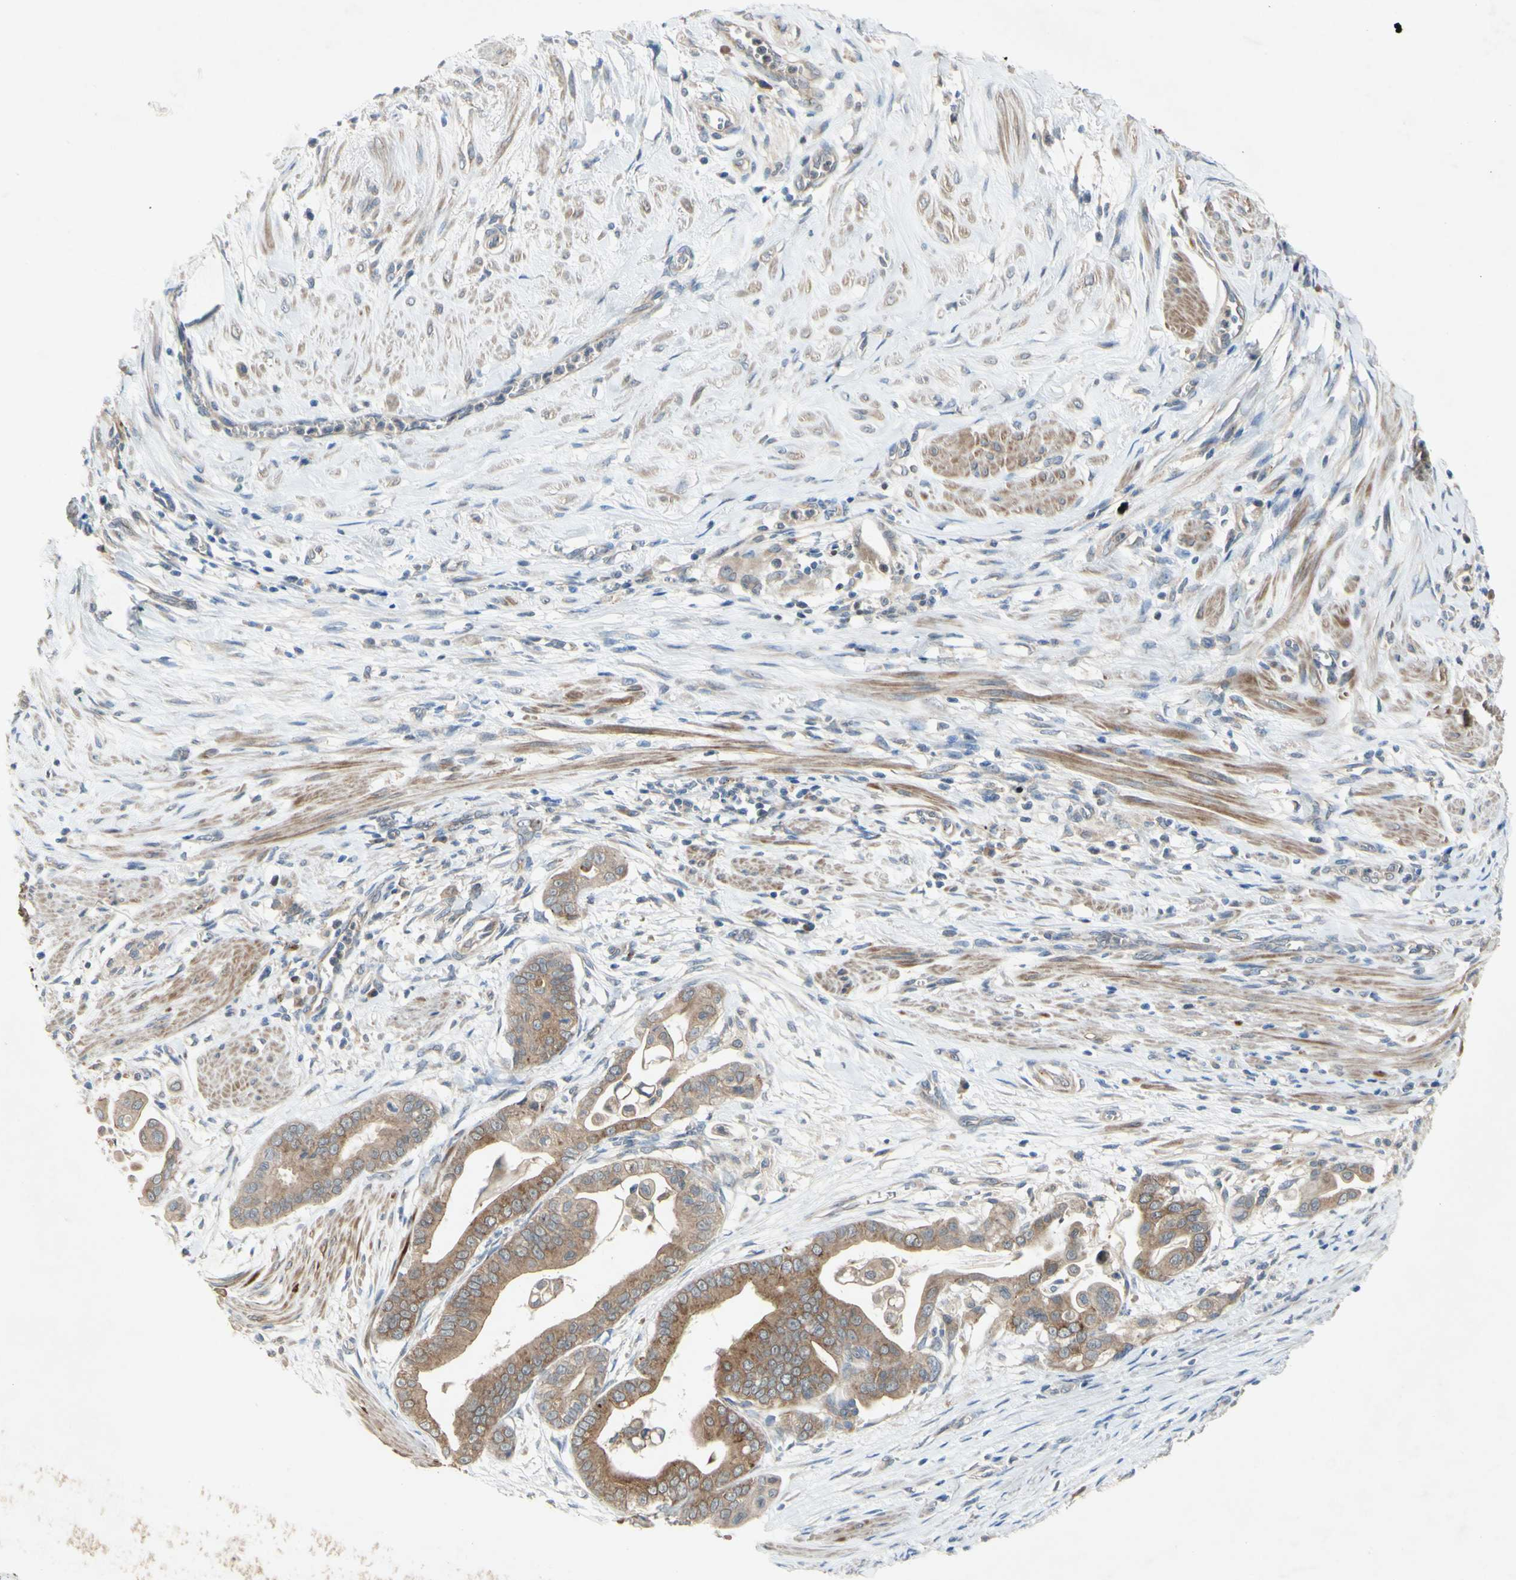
{"staining": {"intensity": "moderate", "quantity": ">75%", "location": "cytoplasmic/membranous"}, "tissue": "pancreatic cancer", "cell_type": "Tumor cells", "image_type": "cancer", "snomed": [{"axis": "morphology", "description": "Adenocarcinoma, NOS"}, {"axis": "topography", "description": "Pancreas"}], "caption": "Immunohistochemistry (IHC) histopathology image of human adenocarcinoma (pancreatic) stained for a protein (brown), which shows medium levels of moderate cytoplasmic/membranous staining in approximately >75% of tumor cells.", "gene": "PDGFB", "patient": {"sex": "female", "age": 75}}